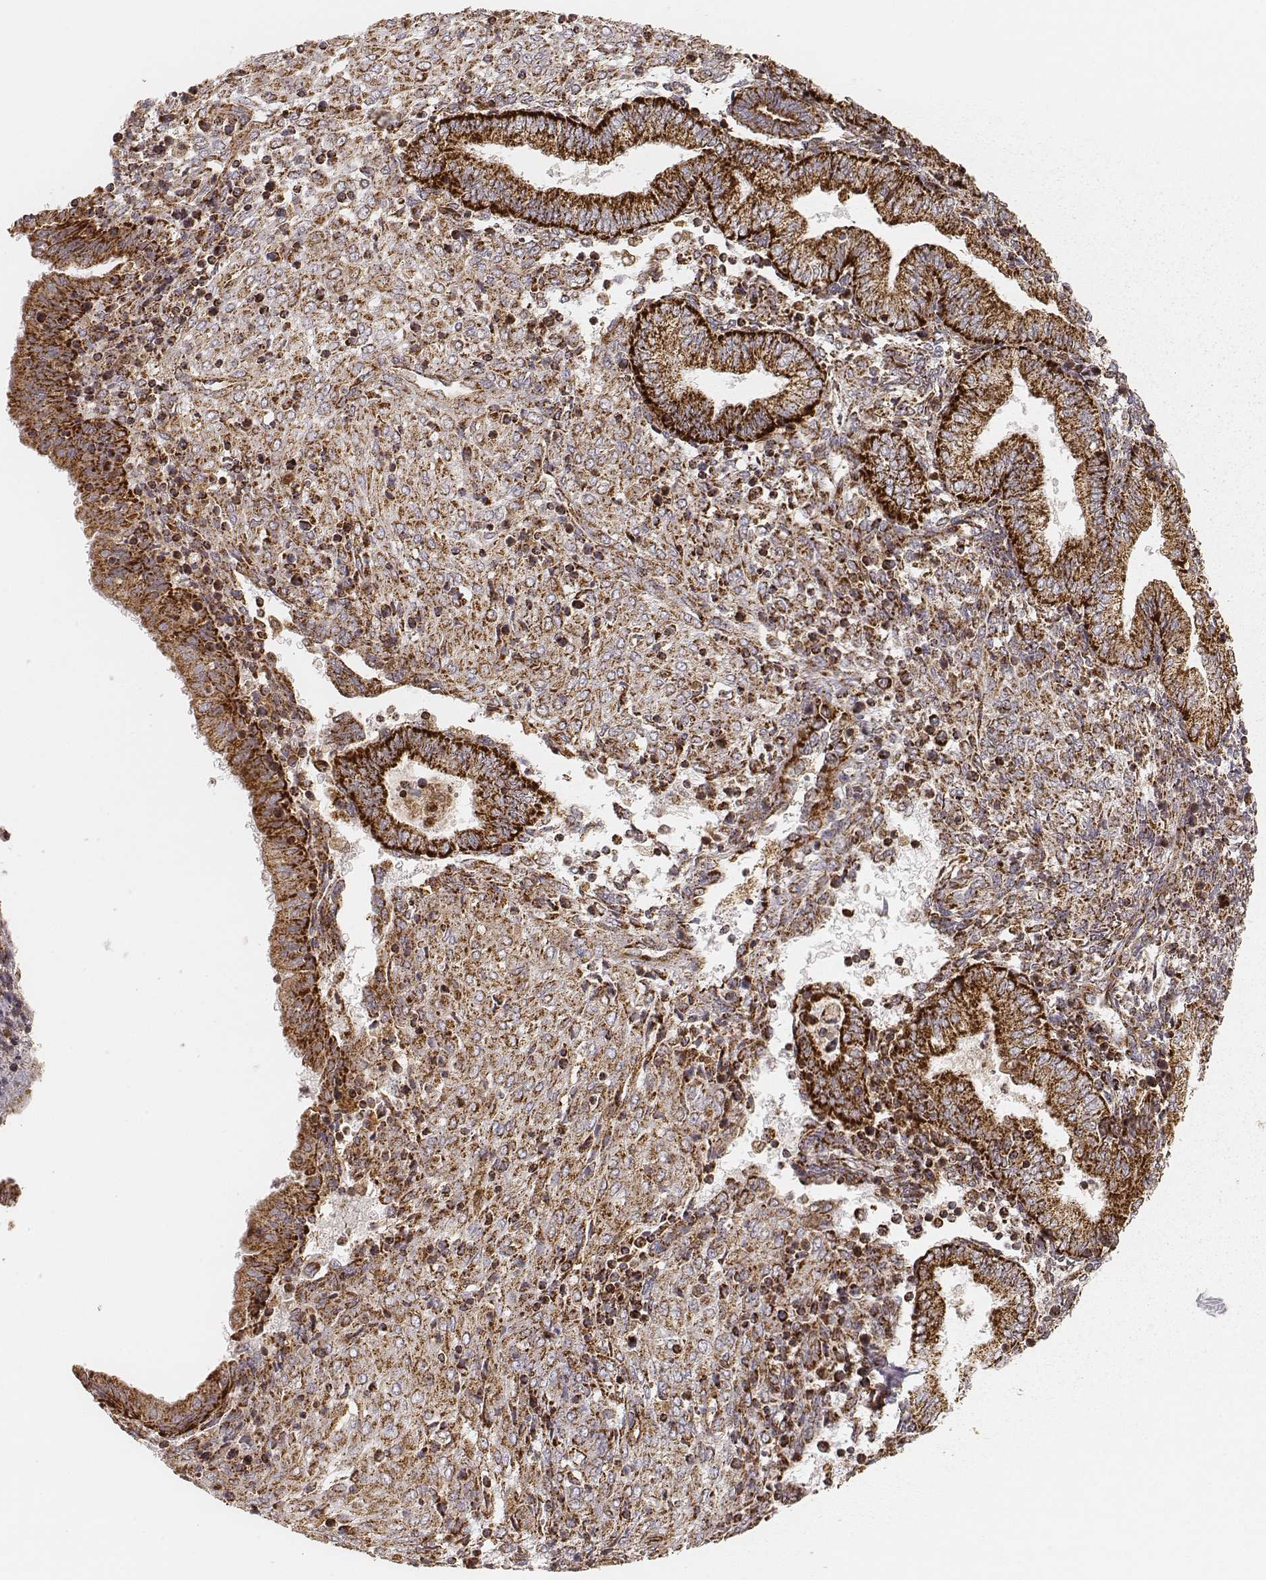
{"staining": {"intensity": "moderate", "quantity": ">75%", "location": "cytoplasmic/membranous"}, "tissue": "endometrium", "cell_type": "Cells in endometrial stroma", "image_type": "normal", "snomed": [{"axis": "morphology", "description": "Normal tissue, NOS"}, {"axis": "topography", "description": "Endometrium"}], "caption": "Unremarkable endometrium was stained to show a protein in brown. There is medium levels of moderate cytoplasmic/membranous expression in about >75% of cells in endometrial stroma. (DAB (3,3'-diaminobenzidine) IHC with brightfield microscopy, high magnification).", "gene": "CS", "patient": {"sex": "female", "age": 42}}